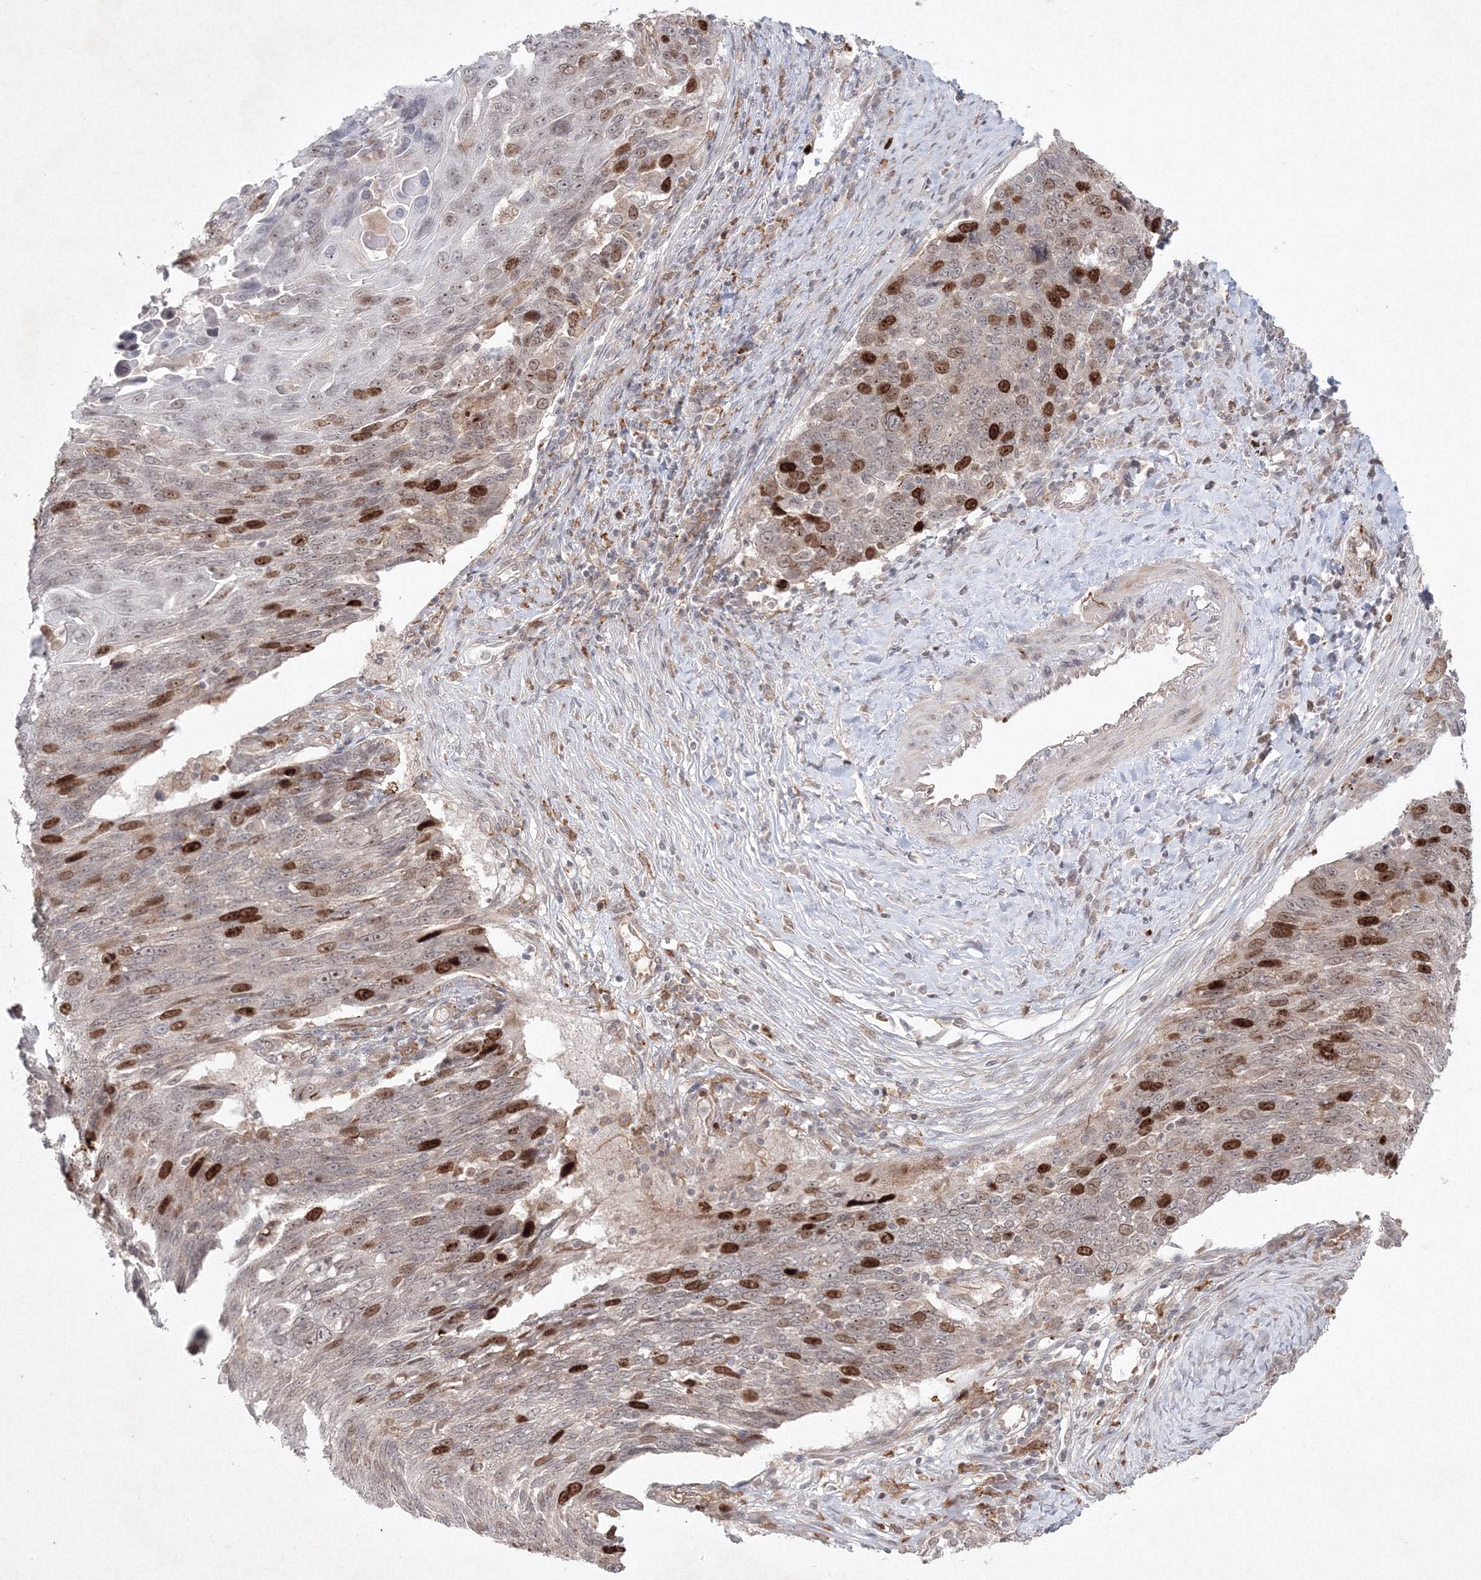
{"staining": {"intensity": "strong", "quantity": "25%-75%", "location": "nuclear"}, "tissue": "lung cancer", "cell_type": "Tumor cells", "image_type": "cancer", "snomed": [{"axis": "morphology", "description": "Squamous cell carcinoma, NOS"}, {"axis": "topography", "description": "Lung"}], "caption": "Immunohistochemistry (DAB) staining of lung cancer (squamous cell carcinoma) exhibits strong nuclear protein expression in about 25%-75% of tumor cells.", "gene": "KIF20A", "patient": {"sex": "male", "age": 66}}